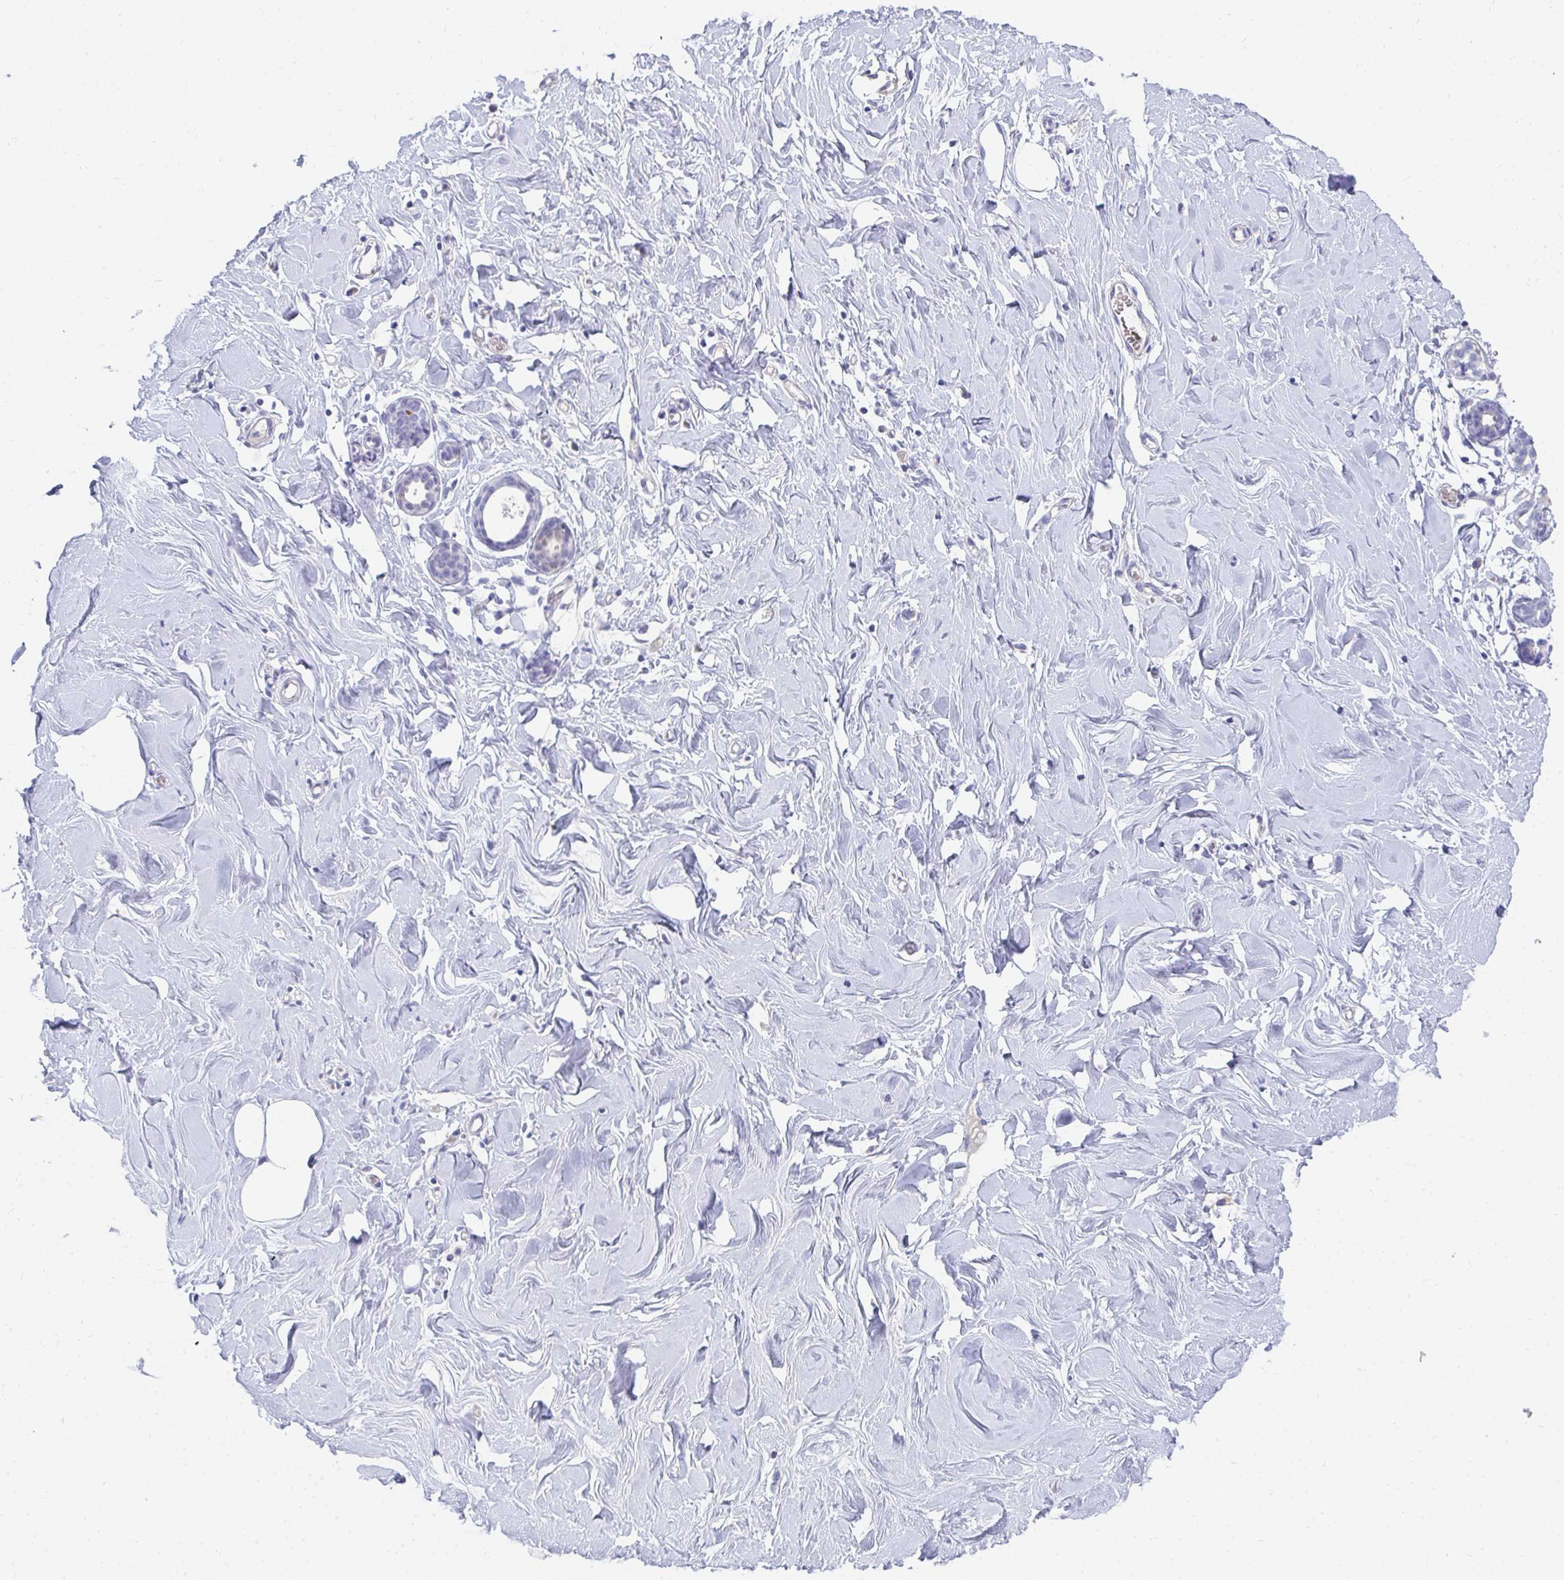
{"staining": {"intensity": "negative", "quantity": "none", "location": "none"}, "tissue": "breast", "cell_type": "Adipocytes", "image_type": "normal", "snomed": [{"axis": "morphology", "description": "Normal tissue, NOS"}, {"axis": "topography", "description": "Breast"}], "caption": "This is a histopathology image of immunohistochemistry (IHC) staining of normal breast, which shows no staining in adipocytes. Nuclei are stained in blue.", "gene": "TMPRSS2", "patient": {"sex": "female", "age": 27}}